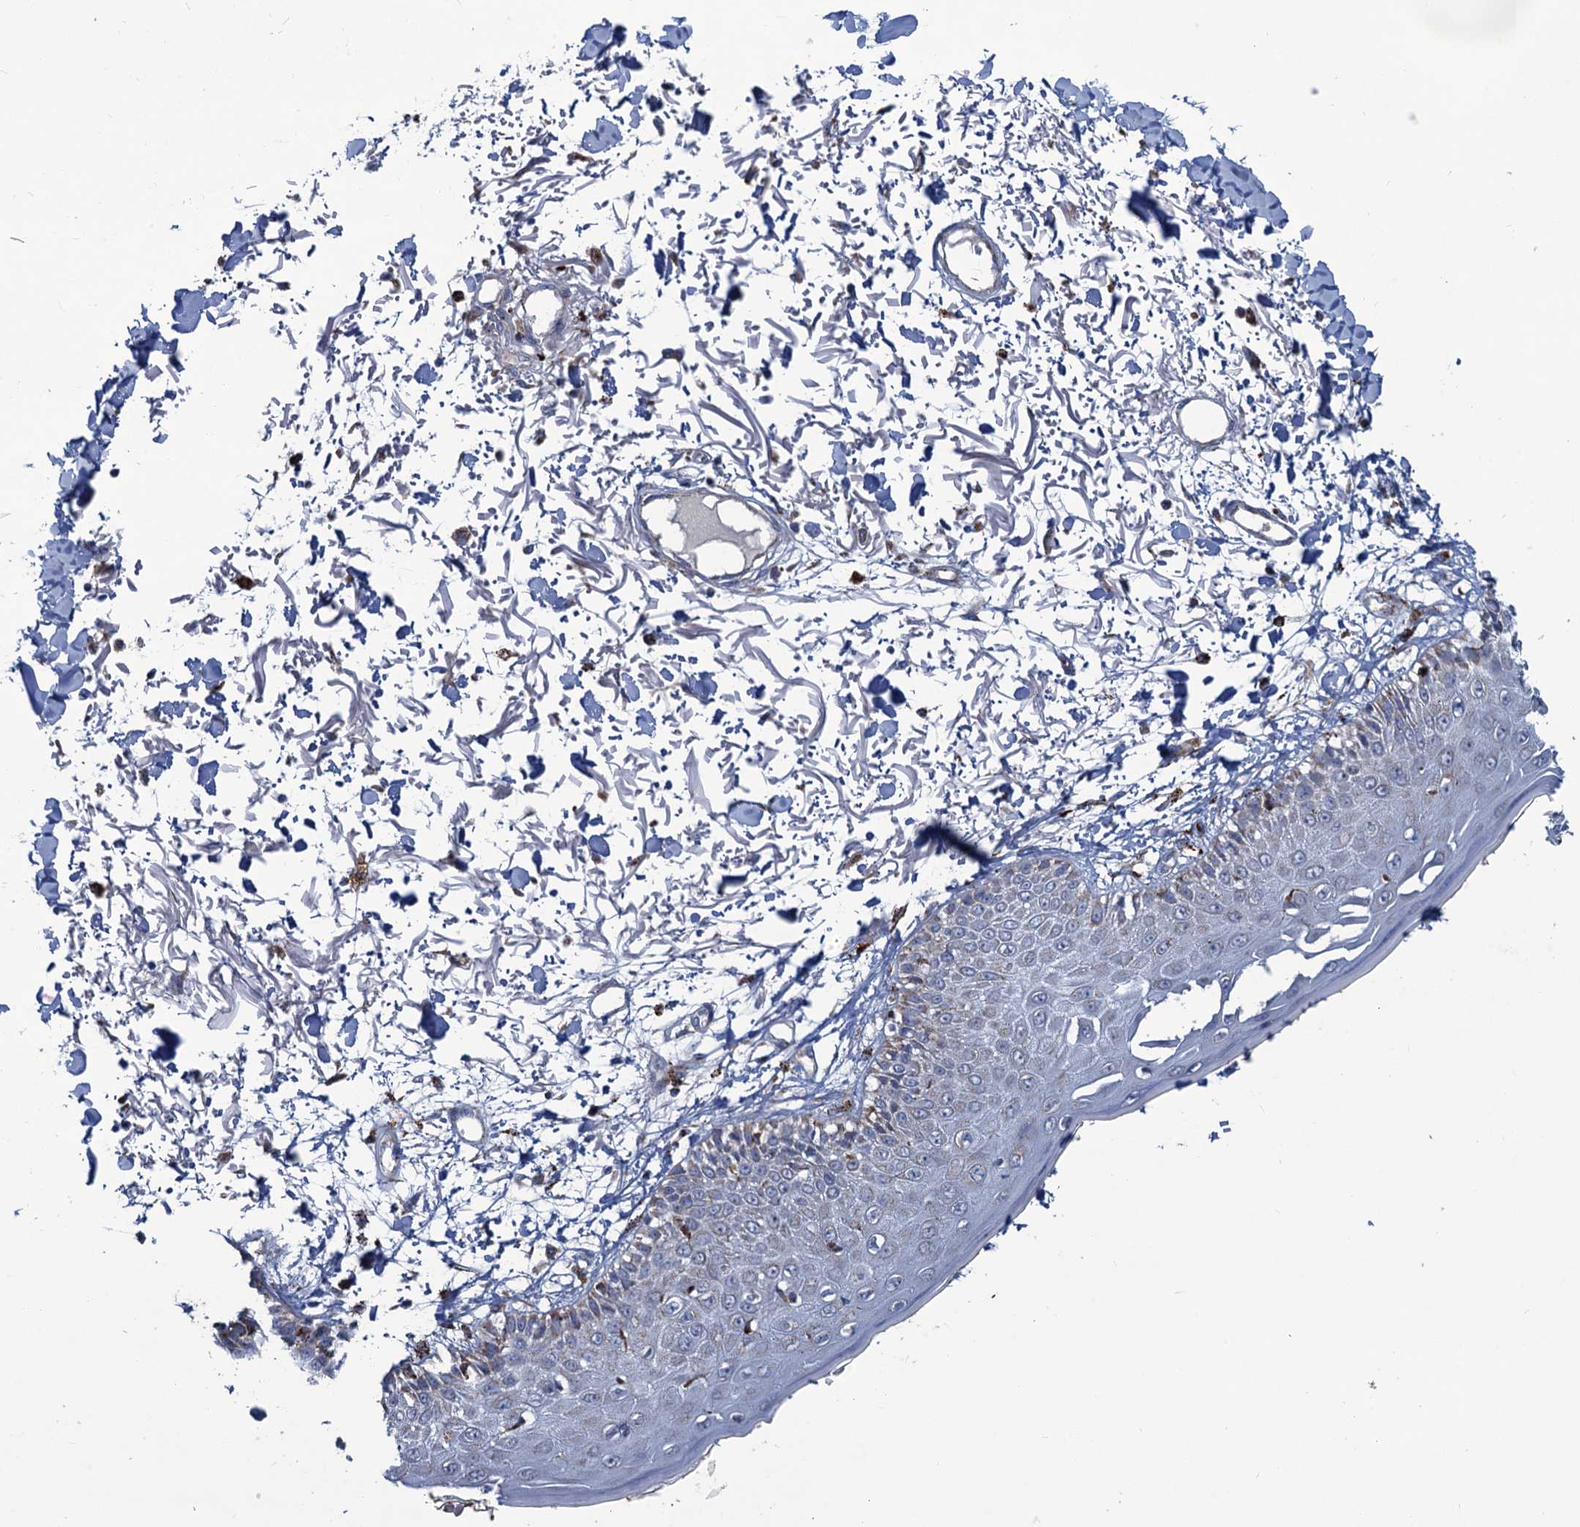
{"staining": {"intensity": "weak", "quantity": "25%-75%", "location": "cytoplasmic/membranous"}, "tissue": "skin", "cell_type": "Fibroblasts", "image_type": "normal", "snomed": [{"axis": "morphology", "description": "Normal tissue, NOS"}, {"axis": "morphology", "description": "Squamous cell carcinoma, NOS"}, {"axis": "topography", "description": "Skin"}, {"axis": "topography", "description": "Peripheral nerve tissue"}], "caption": "Fibroblasts show low levels of weak cytoplasmic/membranous expression in approximately 25%-75% of cells in normal human skin.", "gene": "ANKS3", "patient": {"sex": "male", "age": 83}}